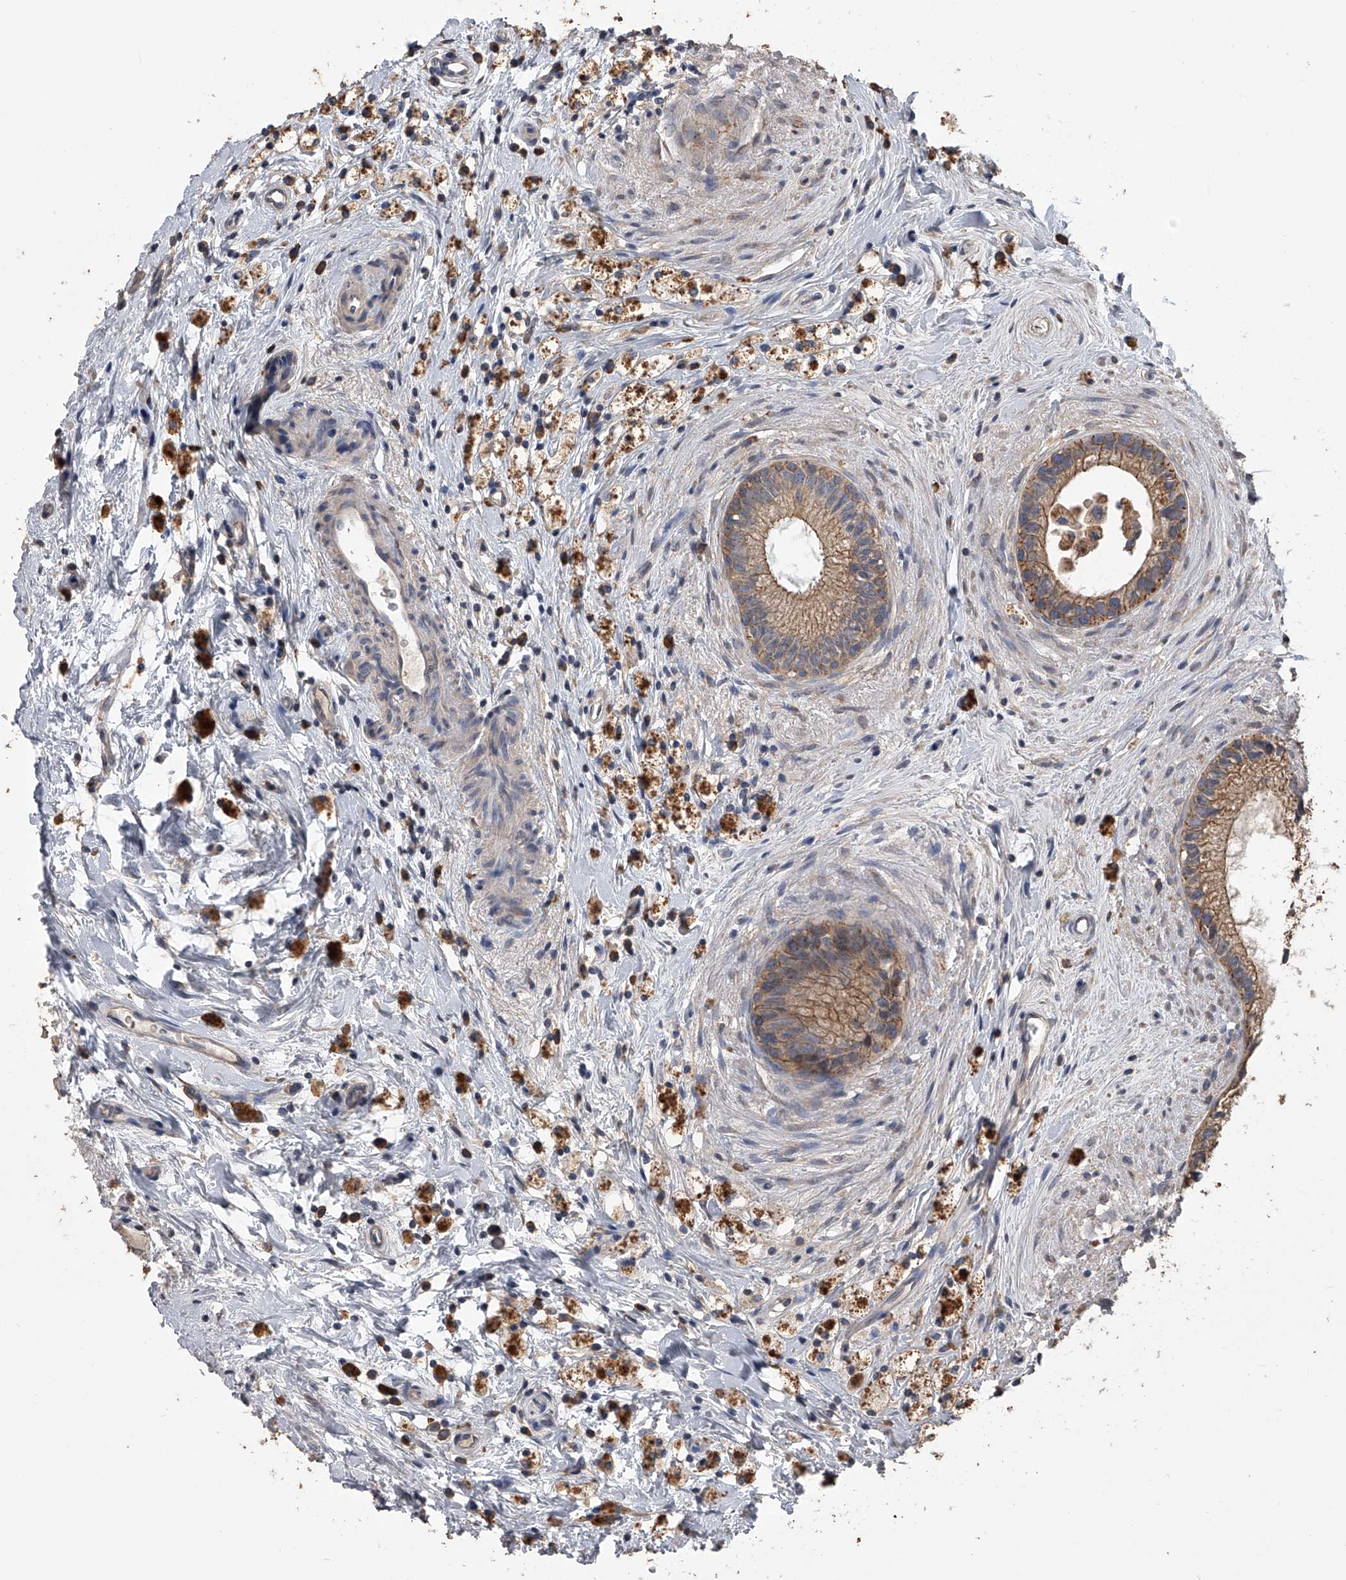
{"staining": {"intensity": "moderate", "quantity": ">75%", "location": "cytoplasmic/membranous"}, "tissue": "epididymis", "cell_type": "Glandular cells", "image_type": "normal", "snomed": [{"axis": "morphology", "description": "Normal tissue, NOS"}, {"axis": "topography", "description": "Epididymis"}], "caption": "Protein expression analysis of normal epididymis shows moderate cytoplasmic/membranous positivity in about >75% of glandular cells. (DAB IHC with brightfield microscopy, high magnification).", "gene": "ZNF343", "patient": {"sex": "male", "age": 80}}